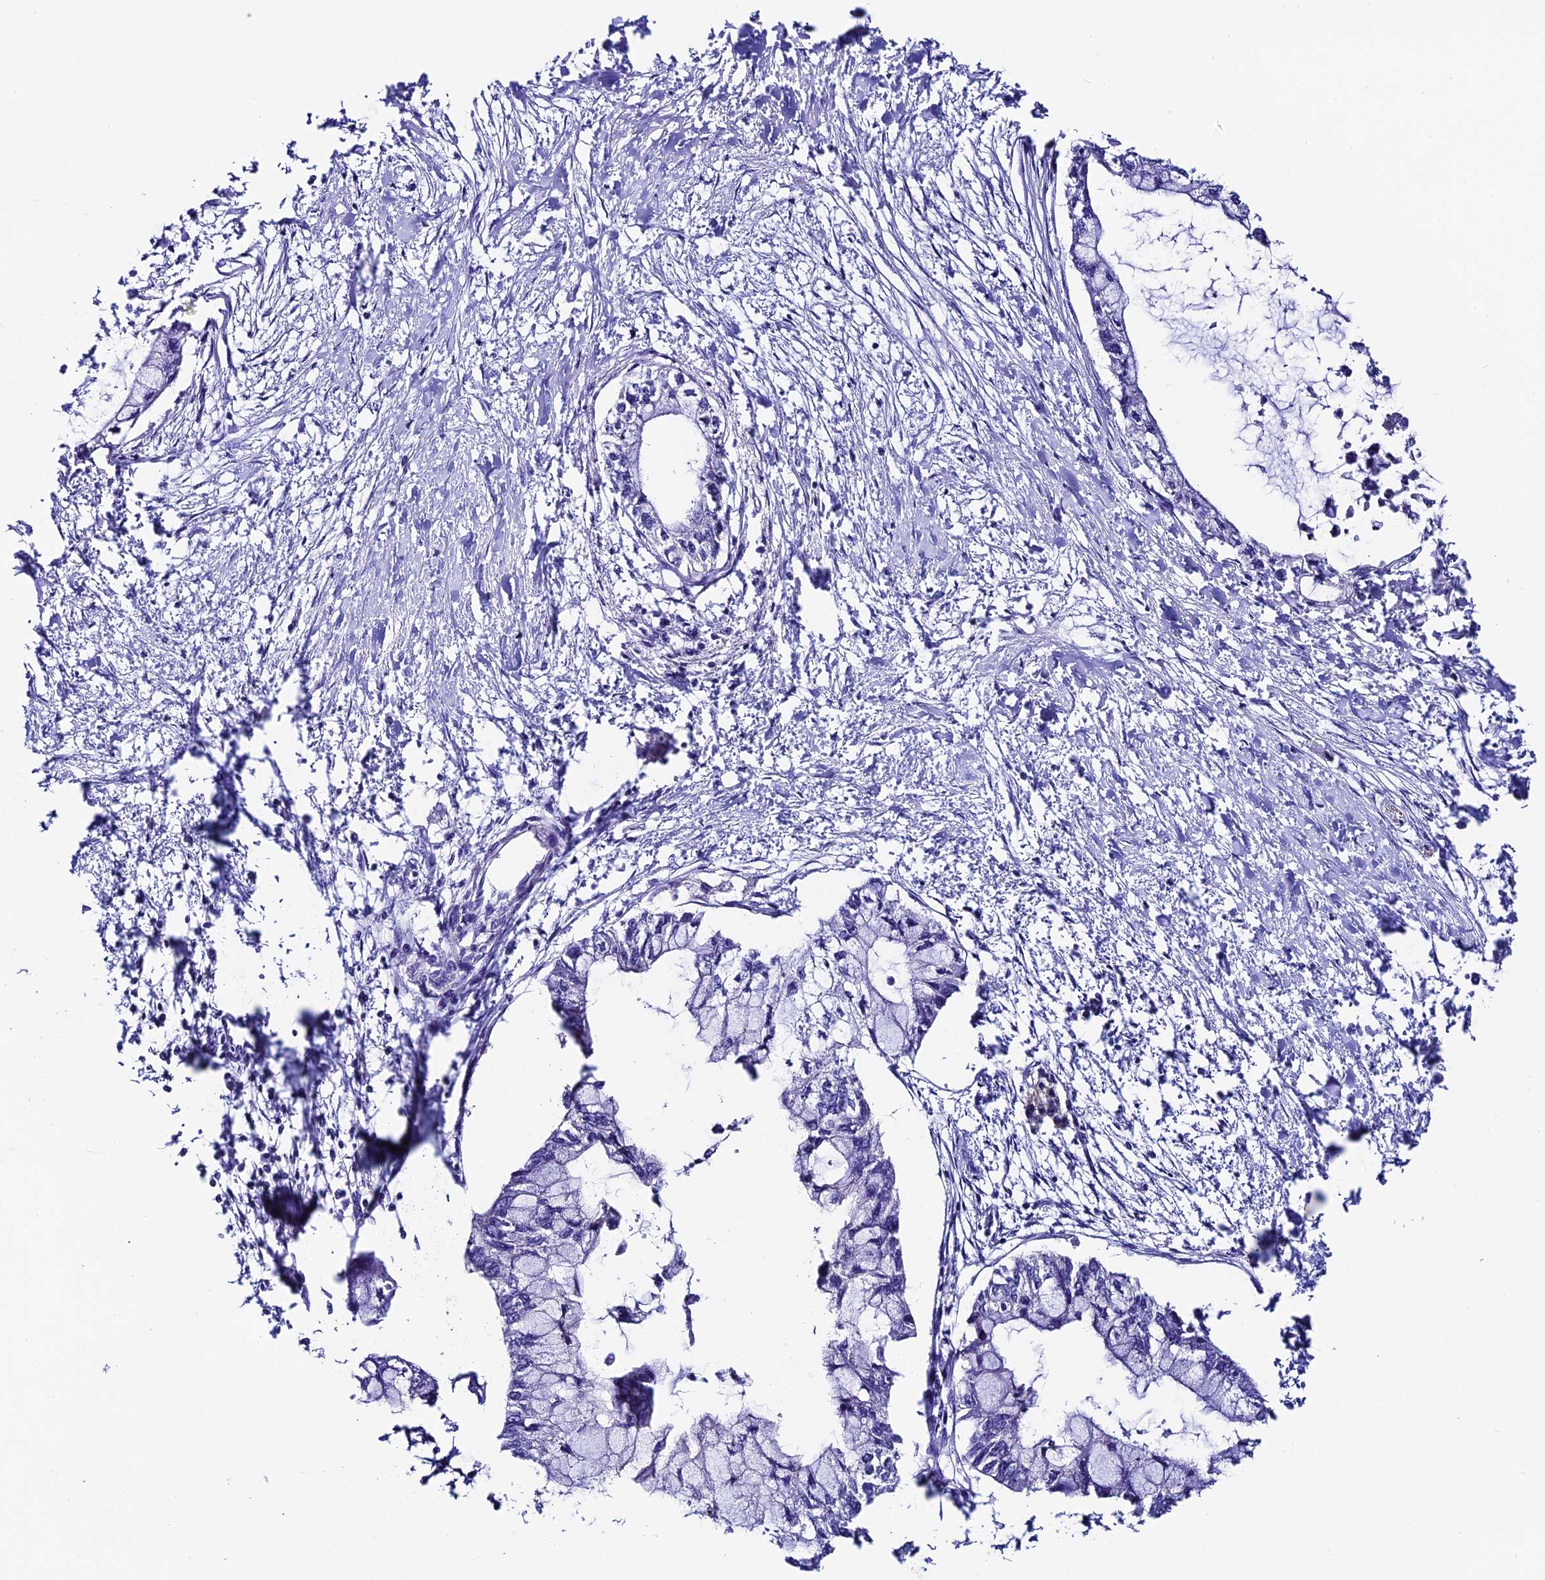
{"staining": {"intensity": "negative", "quantity": "none", "location": "none"}, "tissue": "pancreatic cancer", "cell_type": "Tumor cells", "image_type": "cancer", "snomed": [{"axis": "morphology", "description": "Adenocarcinoma, NOS"}, {"axis": "topography", "description": "Pancreas"}], "caption": "The photomicrograph displays no staining of tumor cells in adenocarcinoma (pancreatic). (Stains: DAB immunohistochemistry with hematoxylin counter stain, Microscopy: brightfield microscopy at high magnification).", "gene": "COMTD1", "patient": {"sex": "male", "age": 48}}